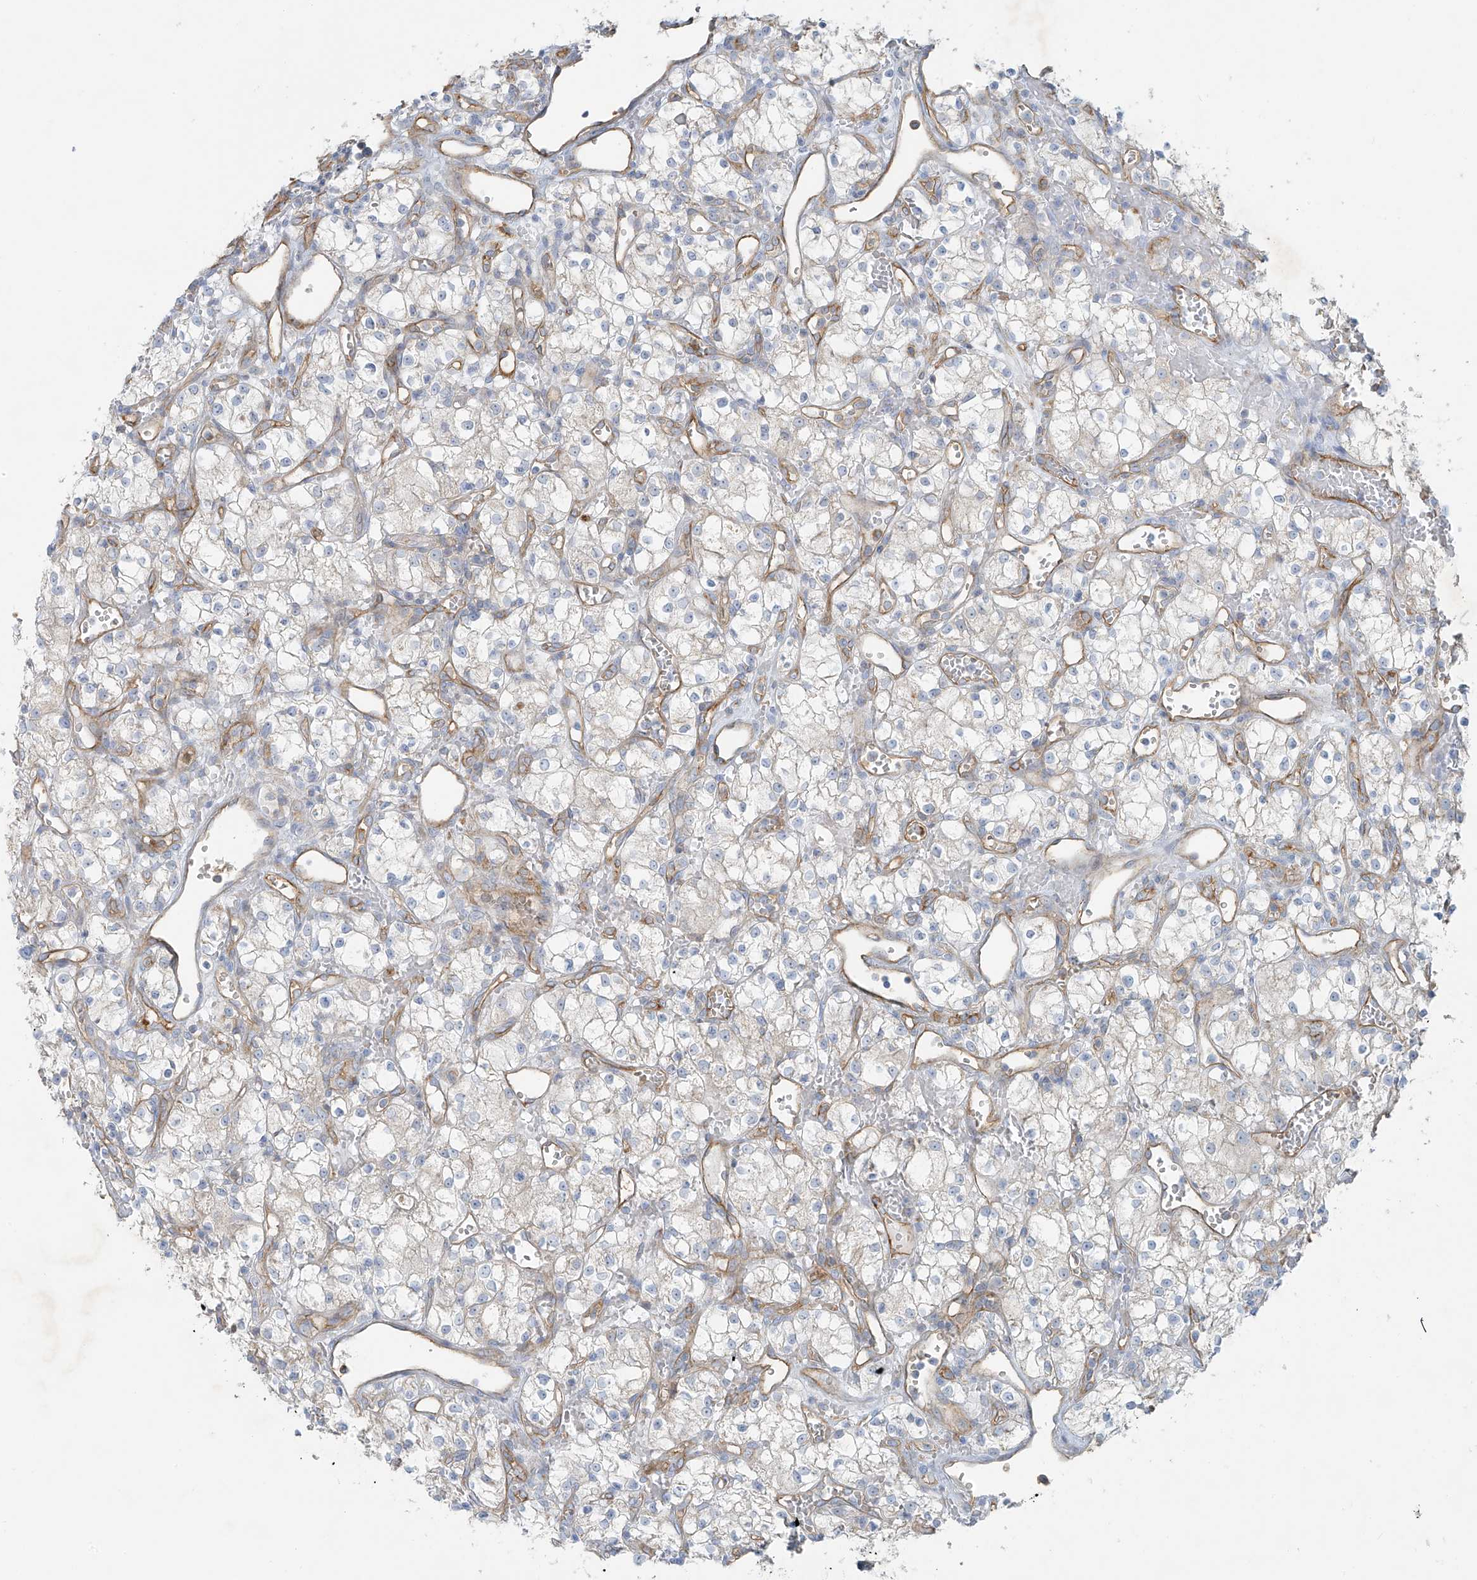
{"staining": {"intensity": "negative", "quantity": "none", "location": "none"}, "tissue": "renal cancer", "cell_type": "Tumor cells", "image_type": "cancer", "snomed": [{"axis": "morphology", "description": "Adenocarcinoma, NOS"}, {"axis": "topography", "description": "Kidney"}], "caption": "Photomicrograph shows no protein positivity in tumor cells of renal adenocarcinoma tissue.", "gene": "VAMP5", "patient": {"sex": "male", "age": 59}}